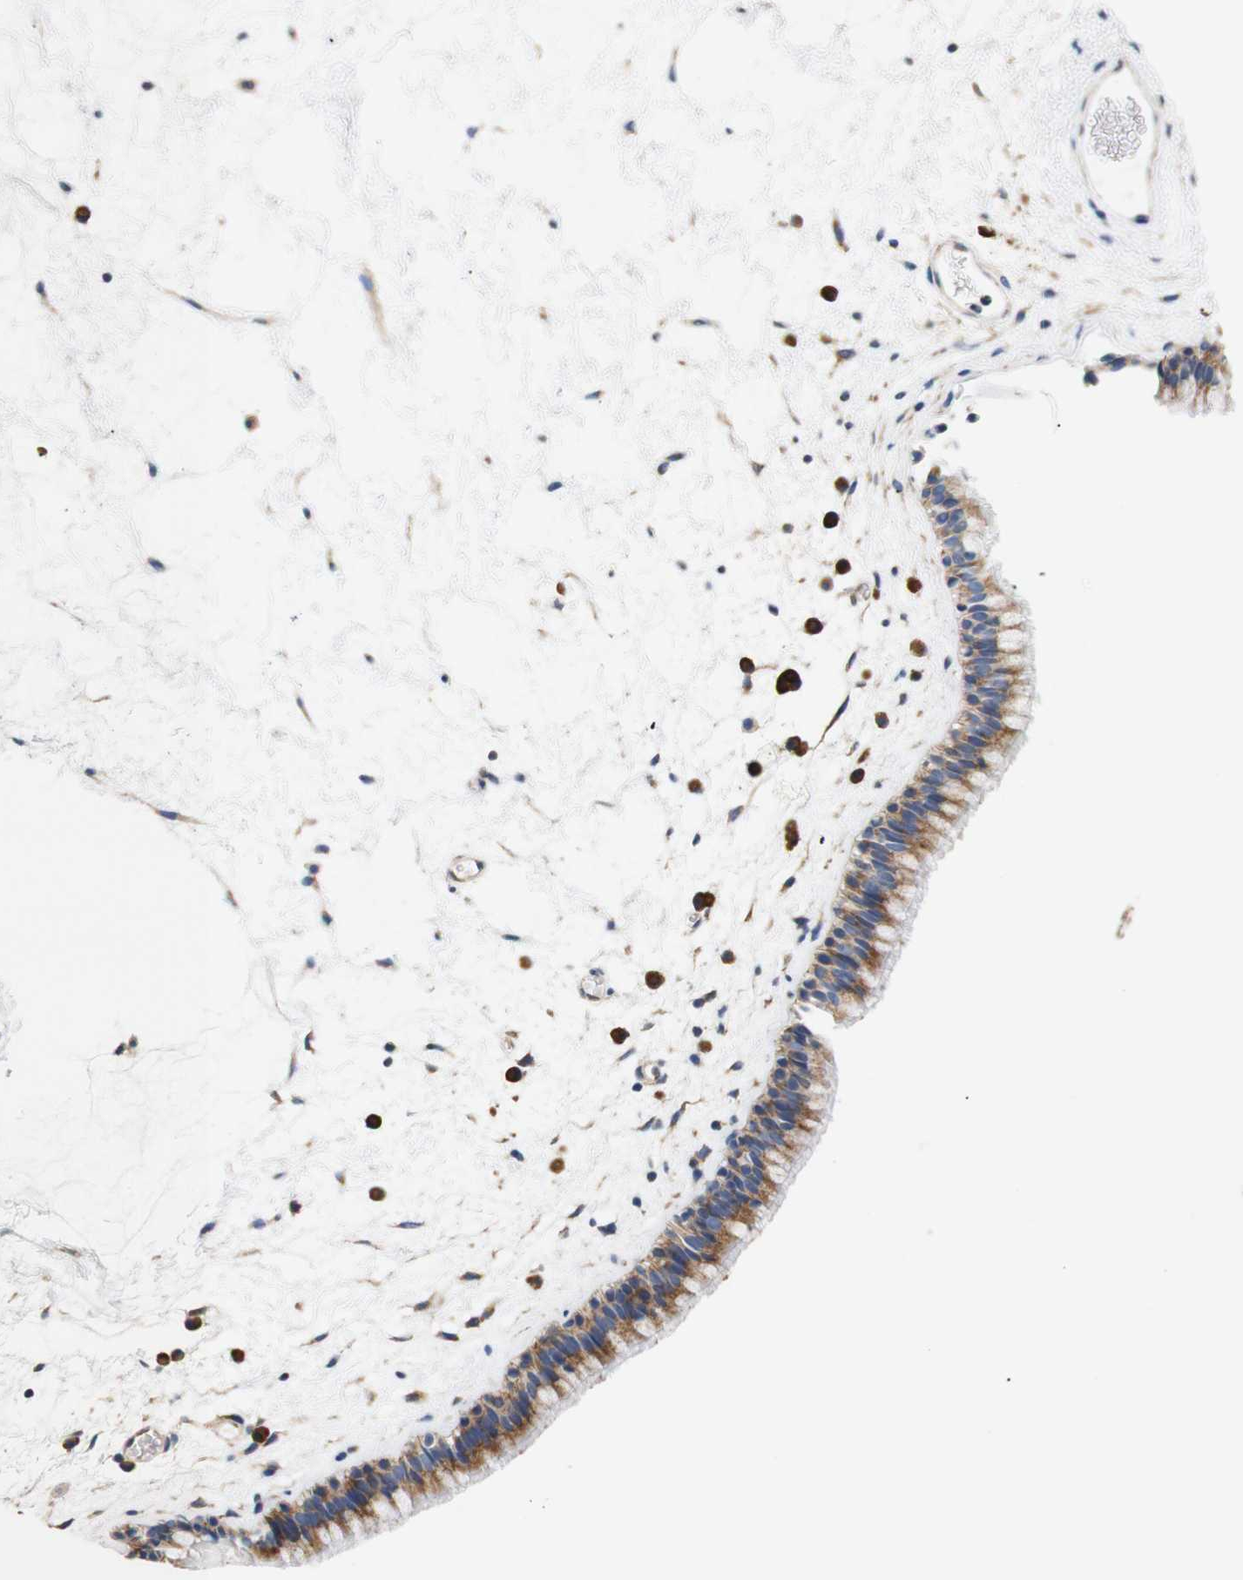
{"staining": {"intensity": "moderate", "quantity": ">75%", "location": "cytoplasmic/membranous"}, "tissue": "nasopharynx", "cell_type": "Respiratory epithelial cells", "image_type": "normal", "snomed": [{"axis": "morphology", "description": "Normal tissue, NOS"}, {"axis": "morphology", "description": "Inflammation, NOS"}, {"axis": "topography", "description": "Nasopharynx"}], "caption": "A high-resolution micrograph shows IHC staining of unremarkable nasopharynx, which displays moderate cytoplasmic/membranous positivity in approximately >75% of respiratory epithelial cells. The protein is shown in brown color, while the nuclei are stained blue.", "gene": "TRIM5", "patient": {"sex": "male", "age": 48}}